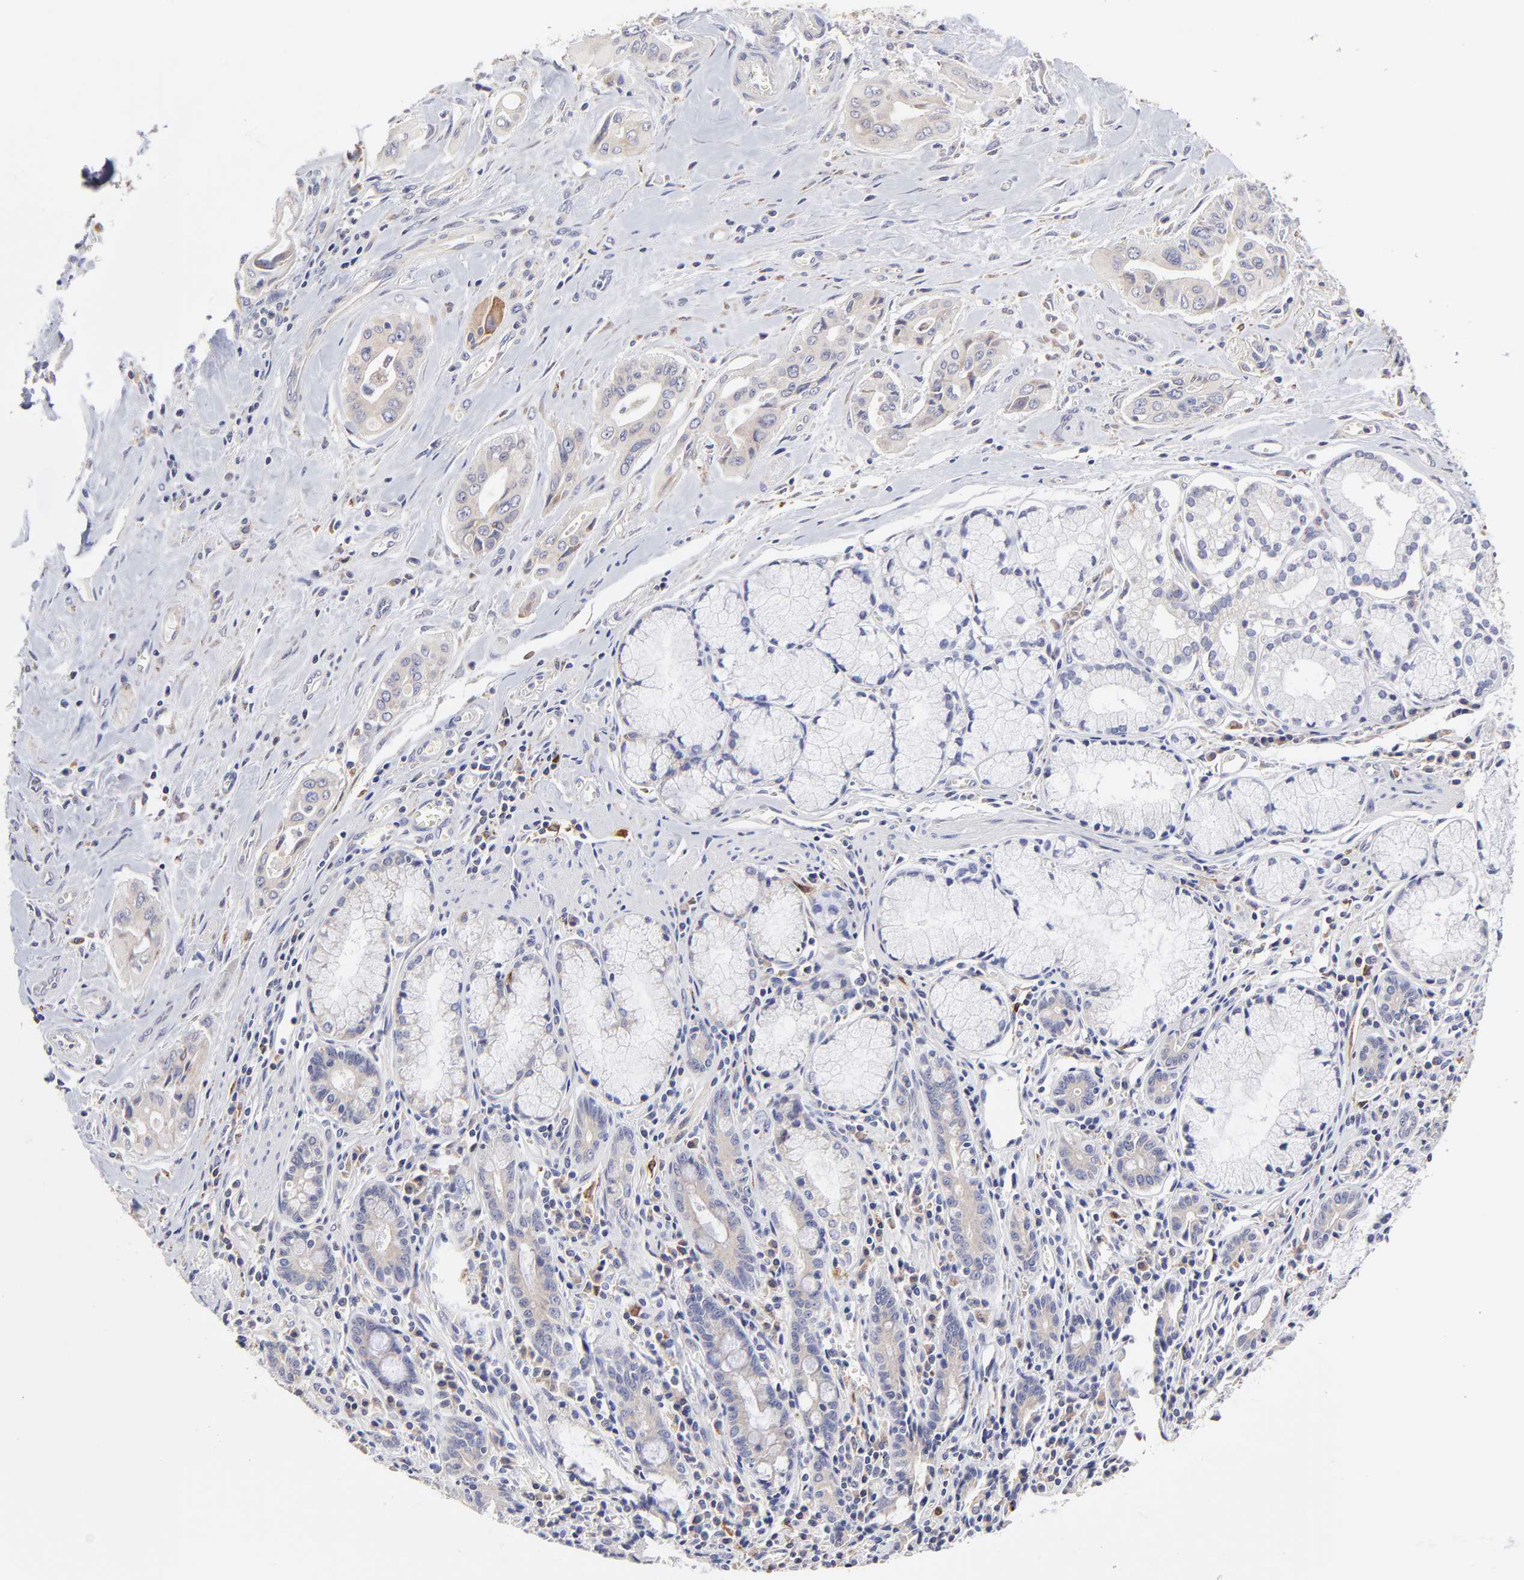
{"staining": {"intensity": "weak", "quantity": "25%-75%", "location": "cytoplasmic/membranous"}, "tissue": "pancreatic cancer", "cell_type": "Tumor cells", "image_type": "cancer", "snomed": [{"axis": "morphology", "description": "Adenocarcinoma, NOS"}, {"axis": "topography", "description": "Pancreas"}], "caption": "The immunohistochemical stain shows weak cytoplasmic/membranous expression in tumor cells of pancreatic adenocarcinoma tissue.", "gene": "GCSAM", "patient": {"sex": "male", "age": 77}}